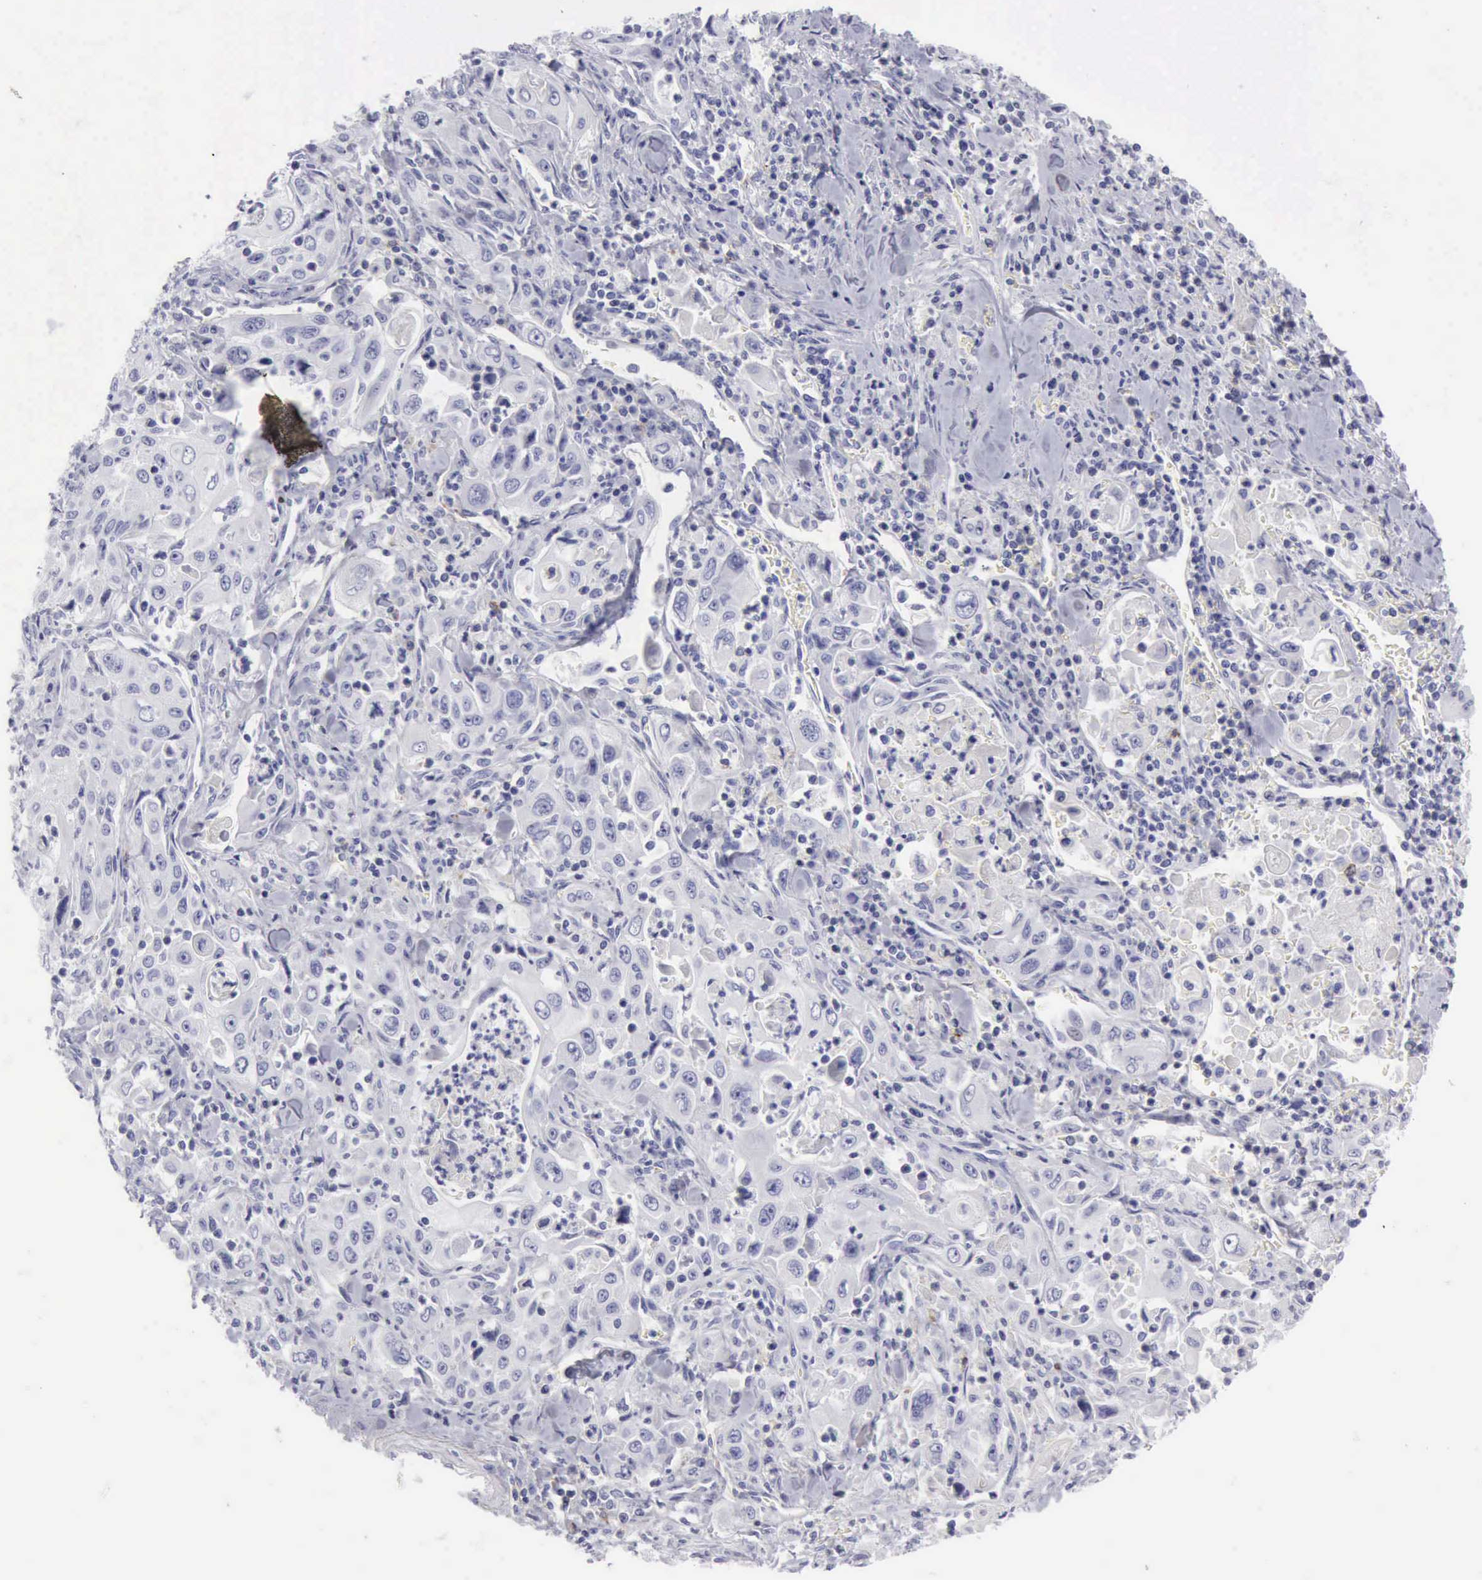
{"staining": {"intensity": "negative", "quantity": "none", "location": "none"}, "tissue": "pancreatic cancer", "cell_type": "Tumor cells", "image_type": "cancer", "snomed": [{"axis": "morphology", "description": "Adenocarcinoma, NOS"}, {"axis": "topography", "description": "Pancreas"}], "caption": "An image of human pancreatic cancer (adenocarcinoma) is negative for staining in tumor cells.", "gene": "NCAM1", "patient": {"sex": "male", "age": 70}}